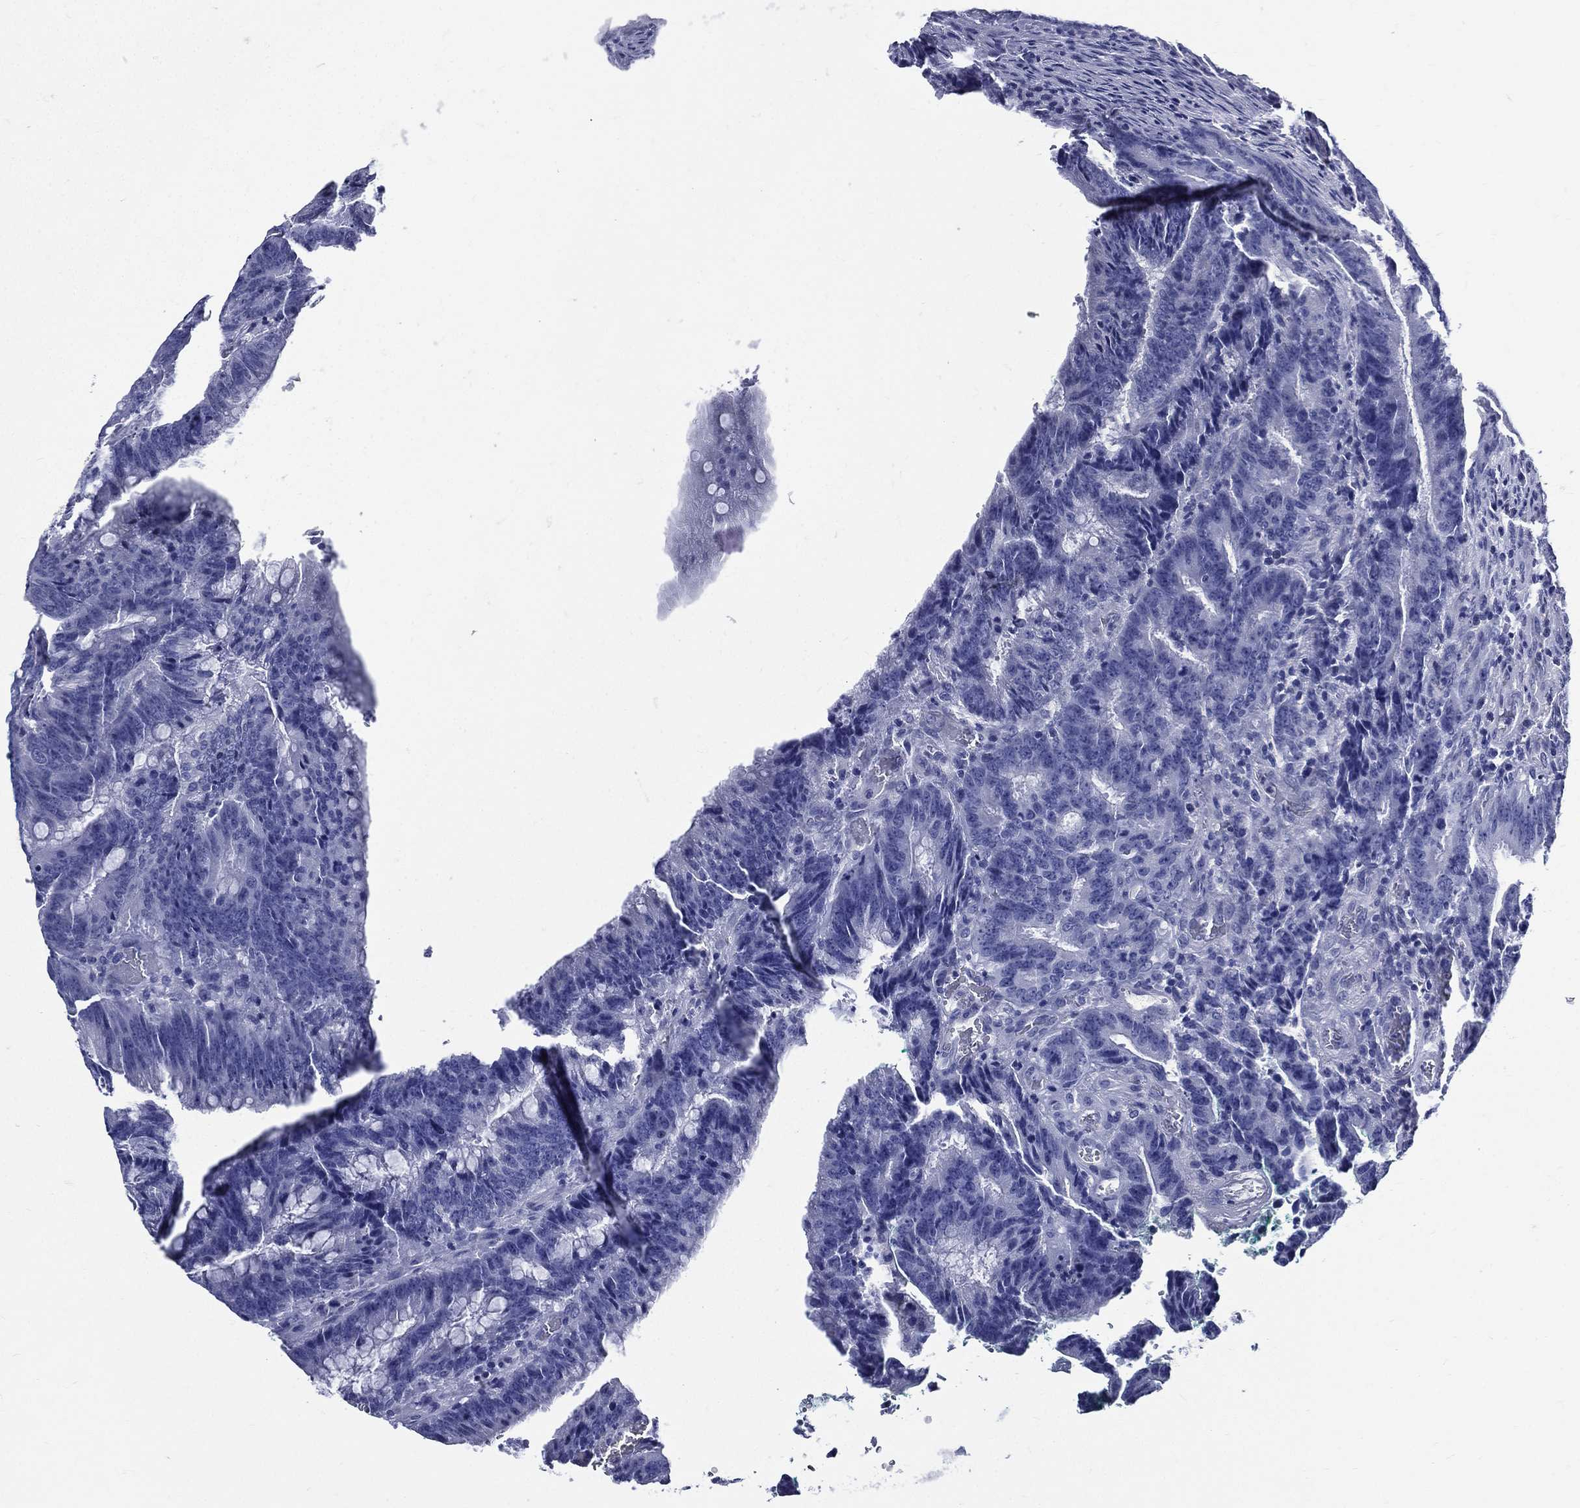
{"staining": {"intensity": "negative", "quantity": "none", "location": "none"}, "tissue": "colorectal cancer", "cell_type": "Tumor cells", "image_type": "cancer", "snomed": [{"axis": "morphology", "description": "Adenocarcinoma, NOS"}, {"axis": "topography", "description": "Colon"}], "caption": "High power microscopy image of an IHC histopathology image of colorectal adenocarcinoma, revealing no significant expression in tumor cells.", "gene": "DPYS", "patient": {"sex": "female", "age": 87}}